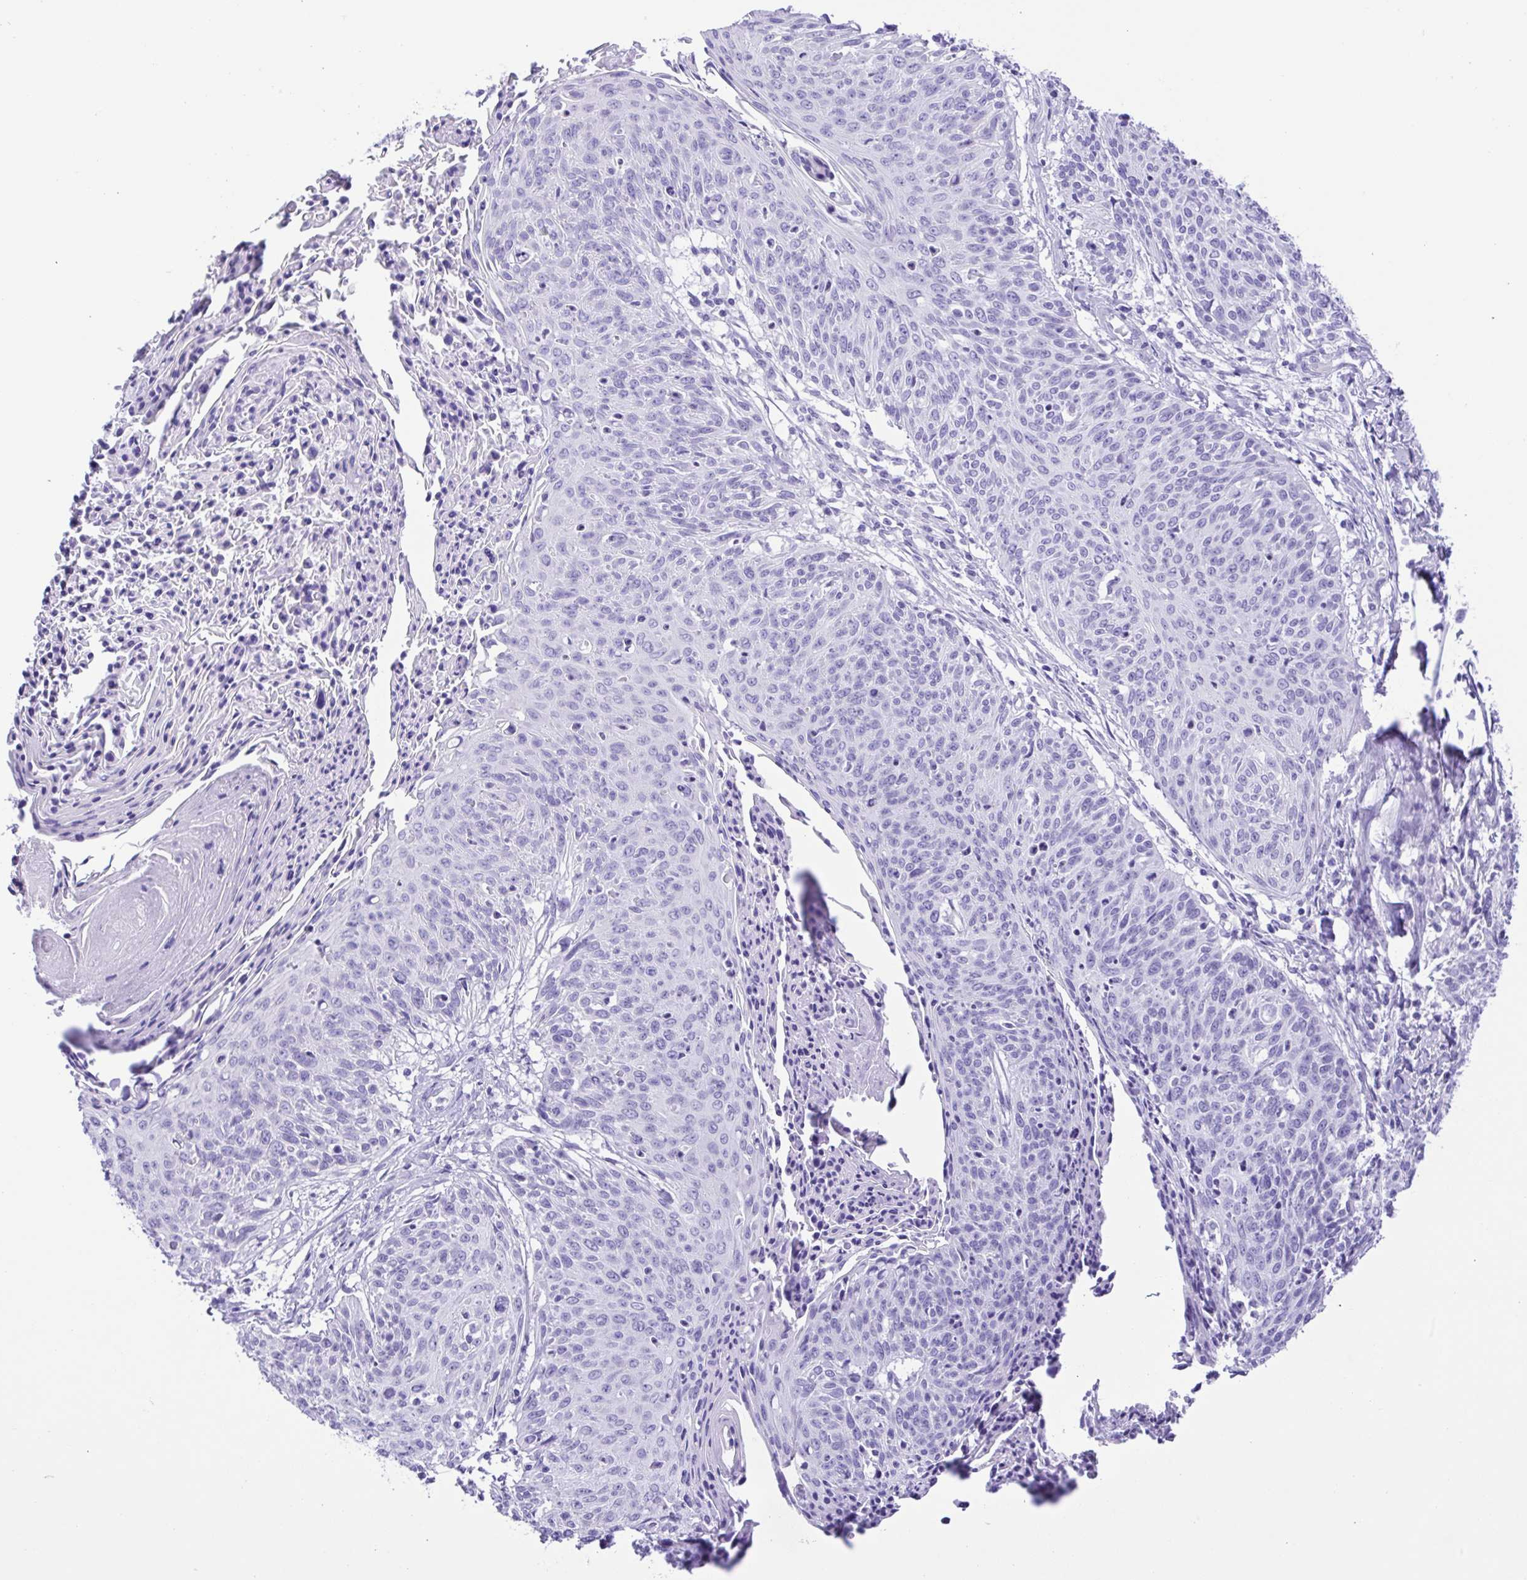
{"staining": {"intensity": "negative", "quantity": "none", "location": "none"}, "tissue": "cervical cancer", "cell_type": "Tumor cells", "image_type": "cancer", "snomed": [{"axis": "morphology", "description": "Squamous cell carcinoma, NOS"}, {"axis": "topography", "description": "Cervix"}], "caption": "This is an immunohistochemistry (IHC) photomicrograph of cervical cancer. There is no positivity in tumor cells.", "gene": "CASP14", "patient": {"sex": "female", "age": 45}}